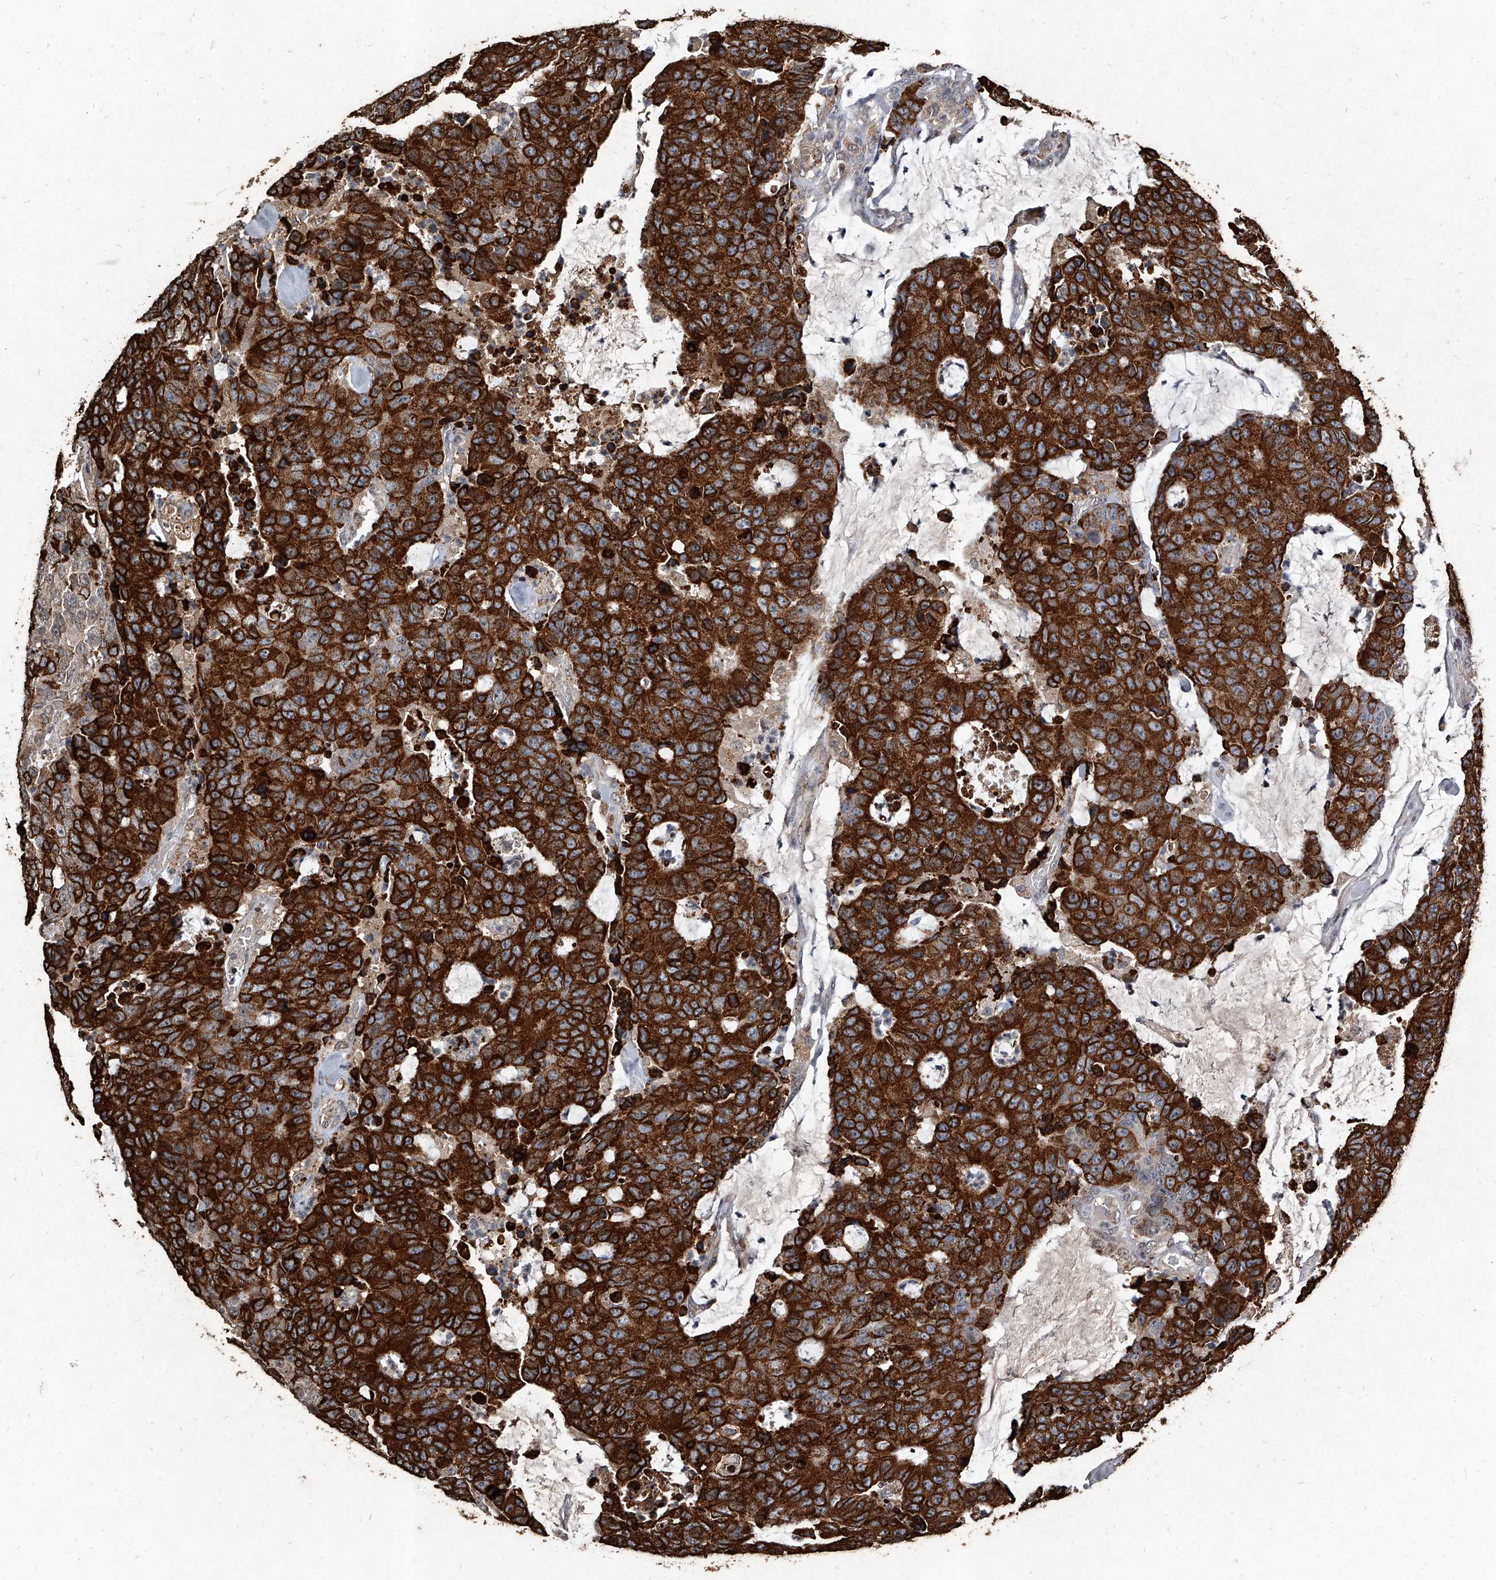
{"staining": {"intensity": "strong", "quantity": "25%-75%", "location": "cytoplasmic/membranous"}, "tissue": "colorectal cancer", "cell_type": "Tumor cells", "image_type": "cancer", "snomed": [{"axis": "morphology", "description": "Adenocarcinoma, NOS"}, {"axis": "topography", "description": "Colon"}], "caption": "Protein expression analysis of human colorectal cancer (adenocarcinoma) reveals strong cytoplasmic/membranous staining in approximately 25%-75% of tumor cells.", "gene": "GPR183", "patient": {"sex": "female", "age": 86}}